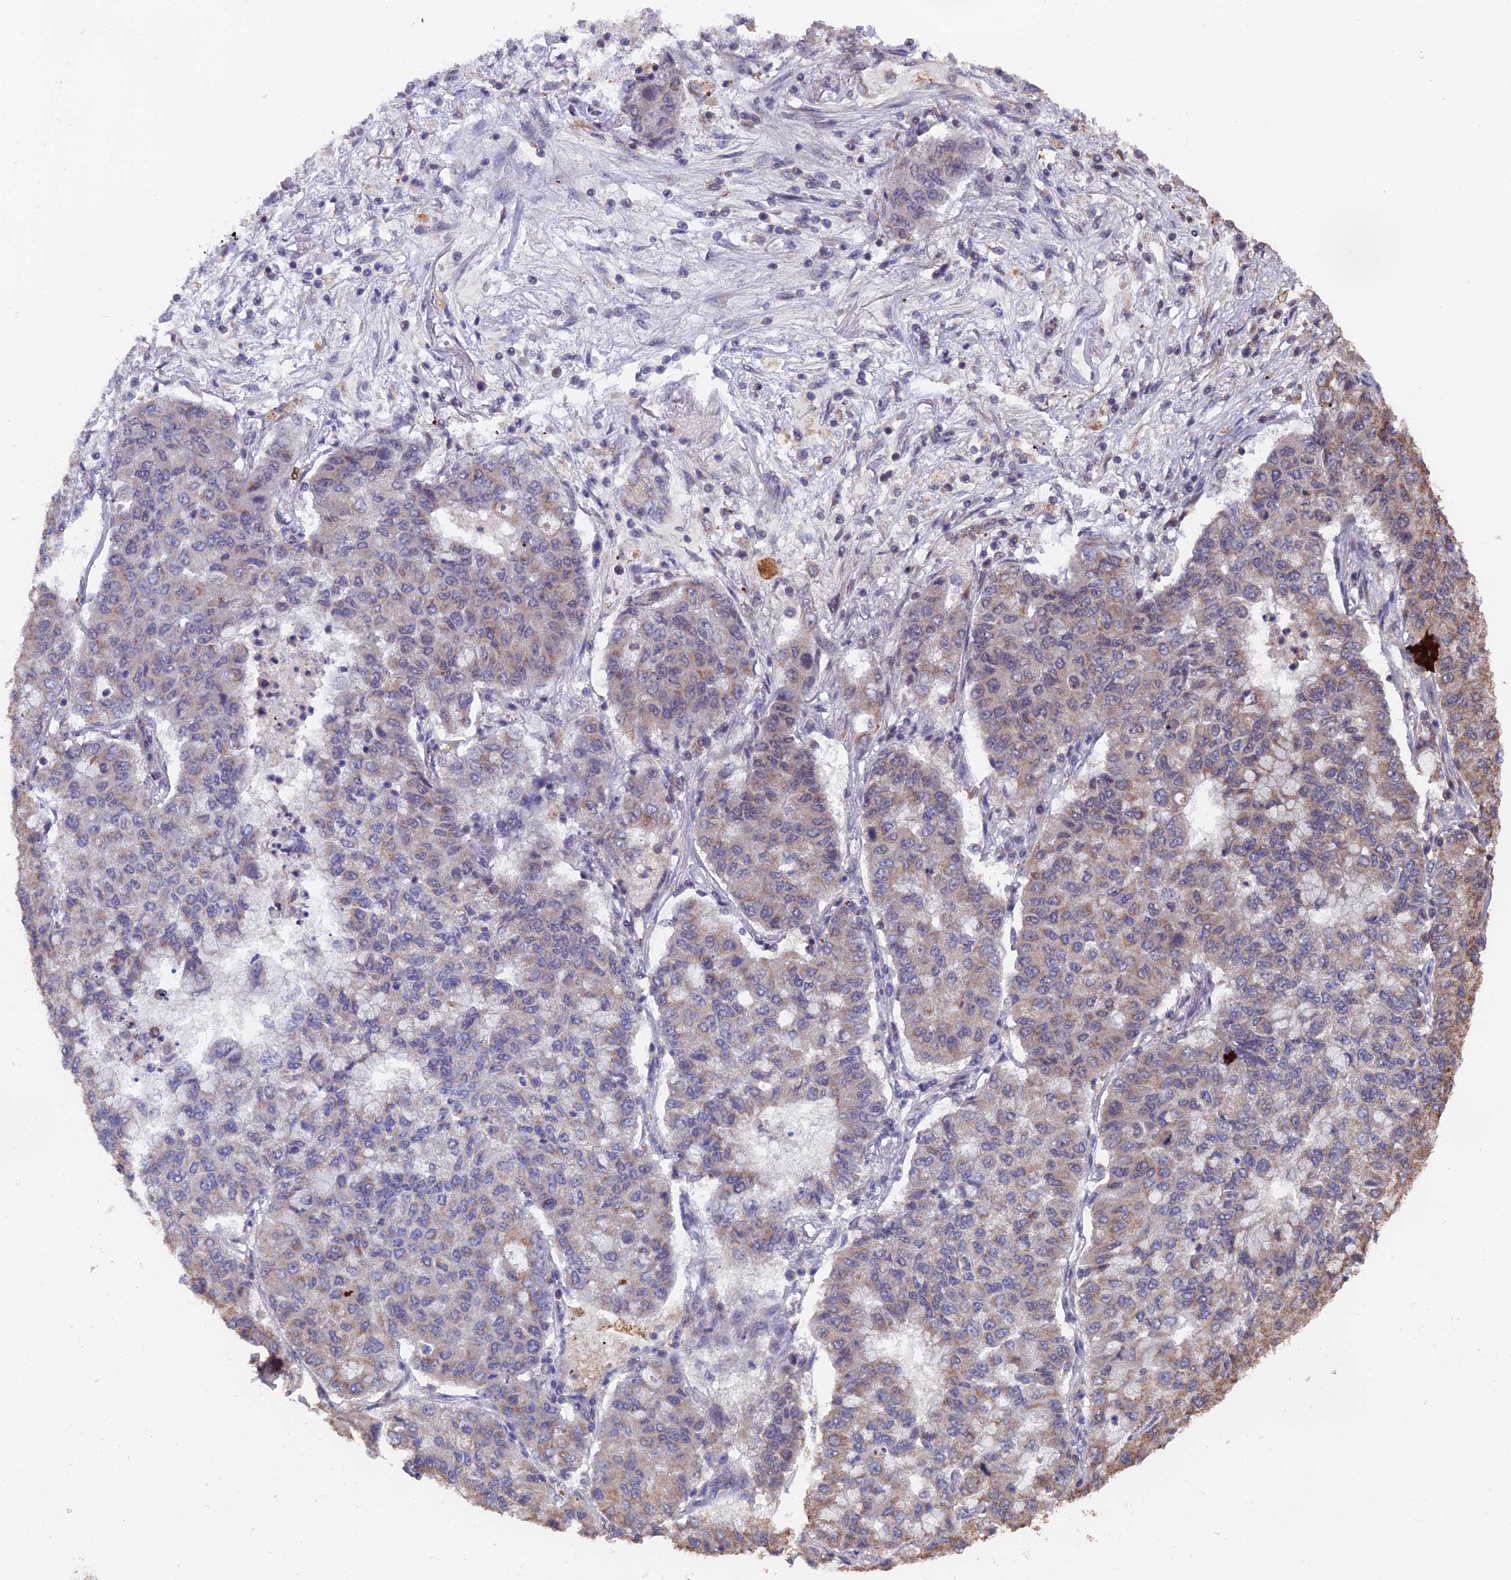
{"staining": {"intensity": "negative", "quantity": "none", "location": "none"}, "tissue": "lung cancer", "cell_type": "Tumor cells", "image_type": "cancer", "snomed": [{"axis": "morphology", "description": "Squamous cell carcinoma, NOS"}, {"axis": "topography", "description": "Lung"}], "caption": "A histopathology image of human lung cancer (squamous cell carcinoma) is negative for staining in tumor cells.", "gene": "RASGRF1", "patient": {"sex": "male", "age": 74}}